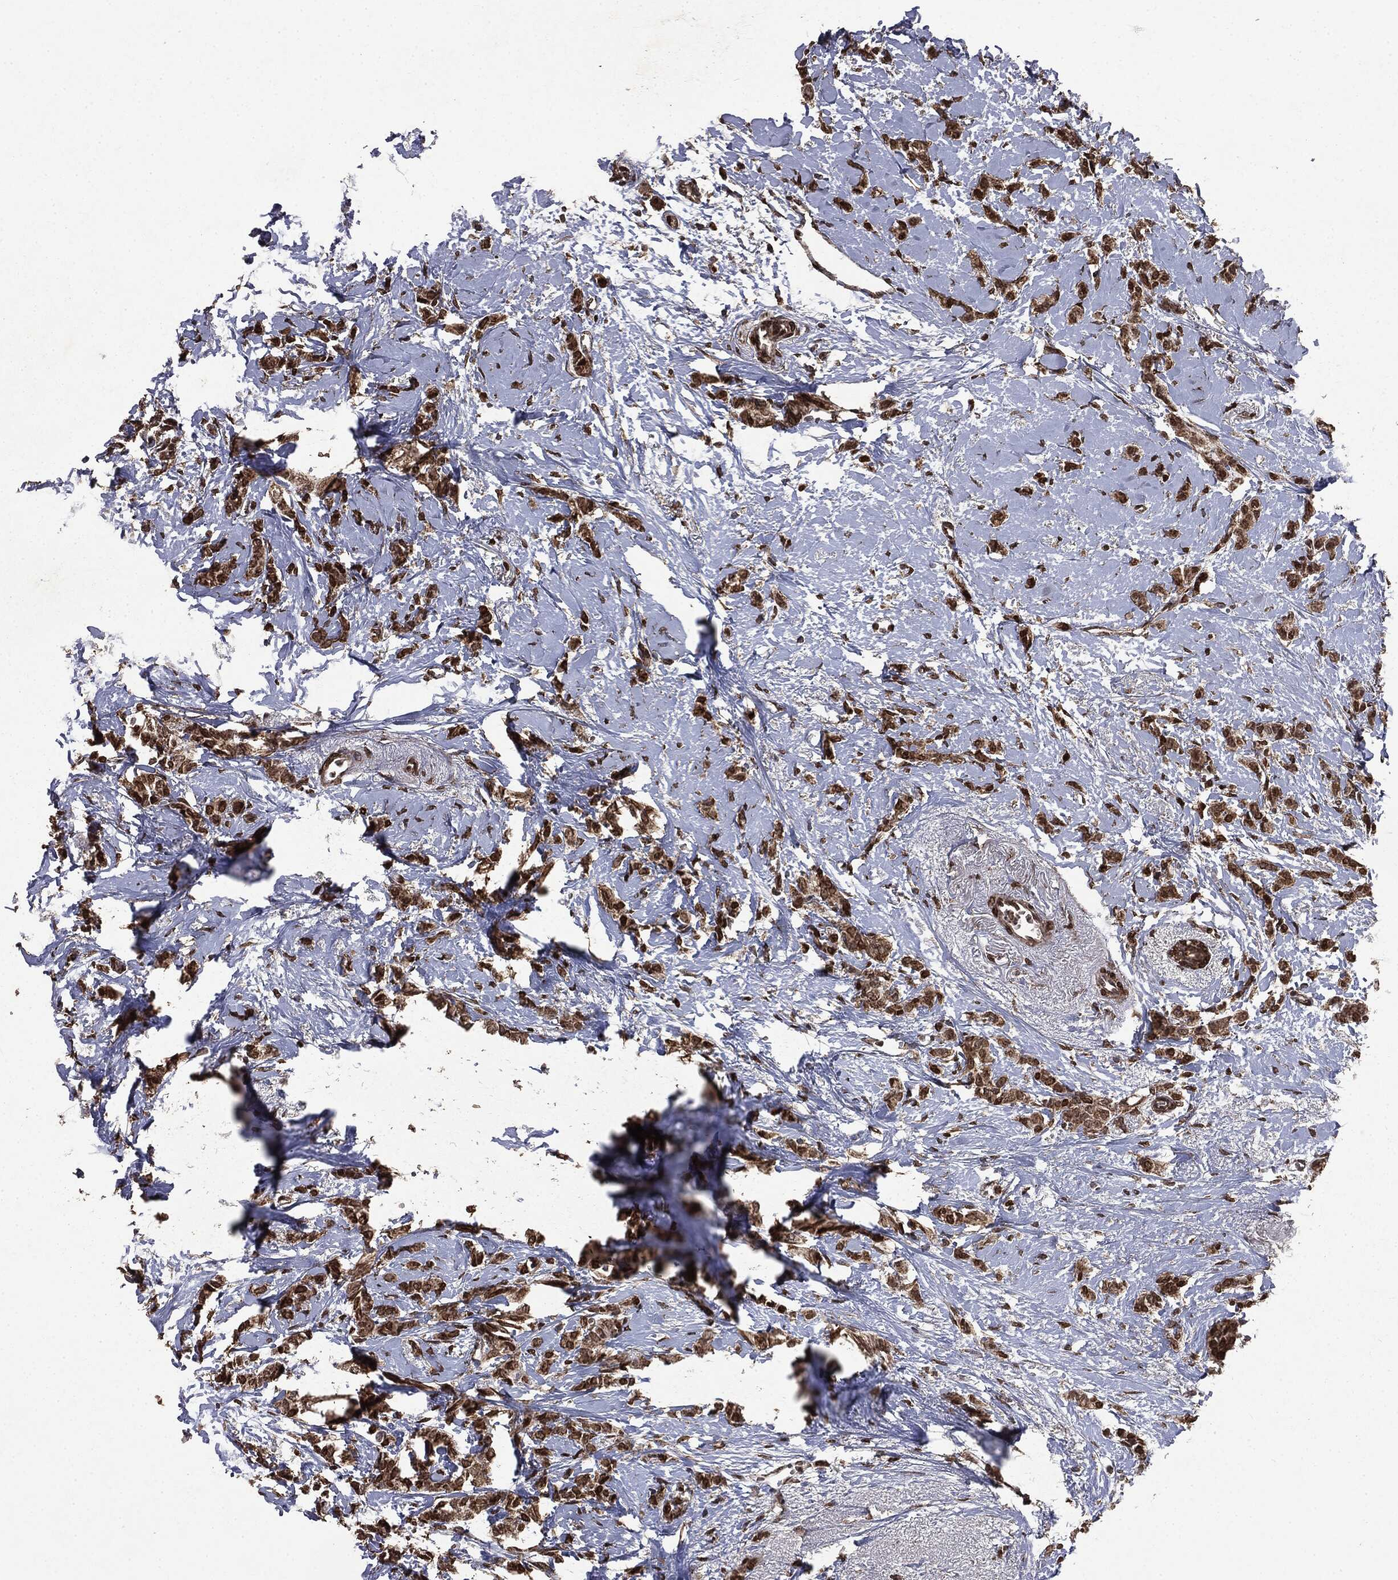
{"staining": {"intensity": "strong", "quantity": ">75%", "location": "cytoplasmic/membranous,nuclear"}, "tissue": "breast cancer", "cell_type": "Tumor cells", "image_type": "cancer", "snomed": [{"axis": "morphology", "description": "Duct carcinoma"}, {"axis": "topography", "description": "Breast"}], "caption": "The photomicrograph shows a brown stain indicating the presence of a protein in the cytoplasmic/membranous and nuclear of tumor cells in infiltrating ductal carcinoma (breast). (DAB = brown stain, brightfield microscopy at high magnification).", "gene": "PPP6R2", "patient": {"sex": "female", "age": 85}}